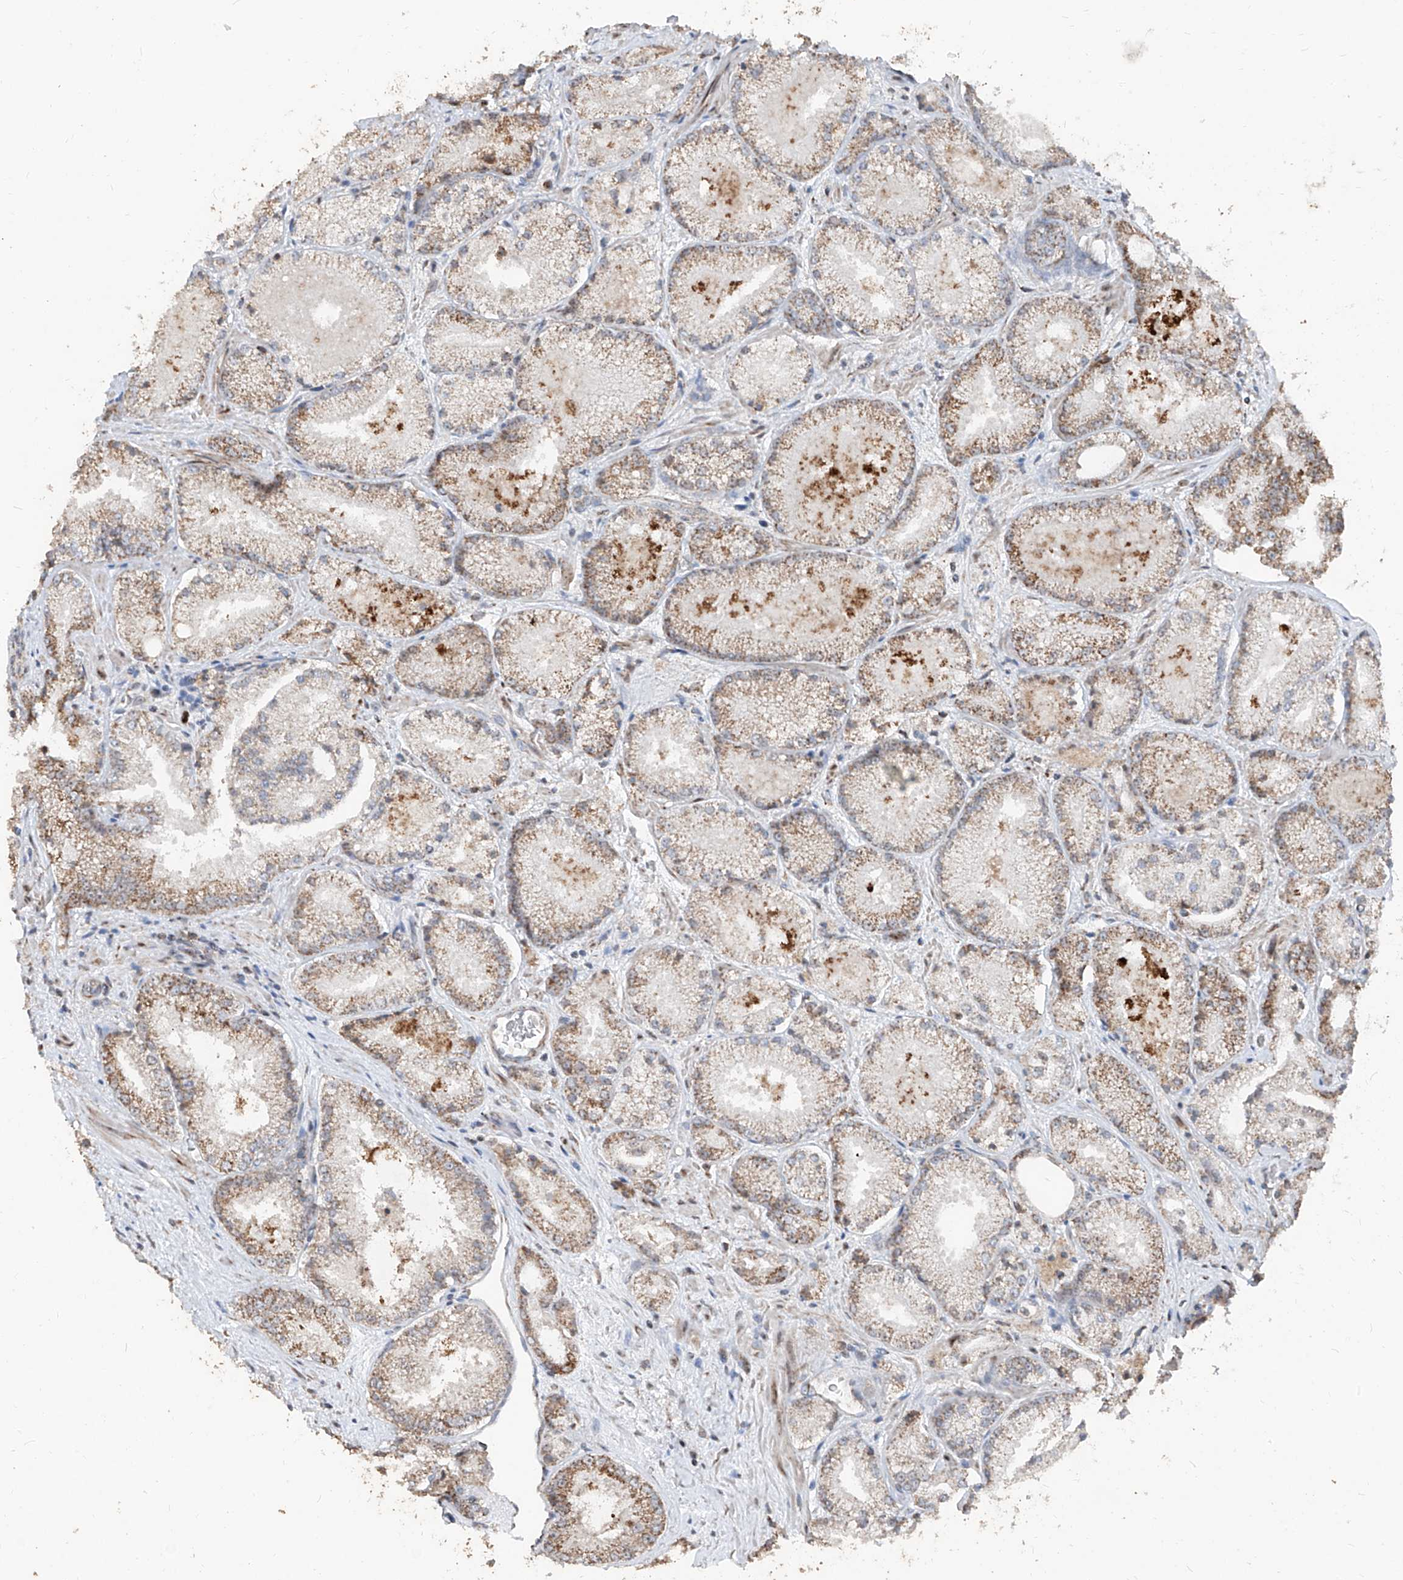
{"staining": {"intensity": "moderate", "quantity": "<25%", "location": "cytoplasmic/membranous"}, "tissue": "prostate cancer", "cell_type": "Tumor cells", "image_type": "cancer", "snomed": [{"axis": "morphology", "description": "Adenocarcinoma, High grade"}, {"axis": "topography", "description": "Prostate"}], "caption": "Prostate cancer stained with a protein marker displays moderate staining in tumor cells.", "gene": "NDUFB3", "patient": {"sex": "male", "age": 73}}